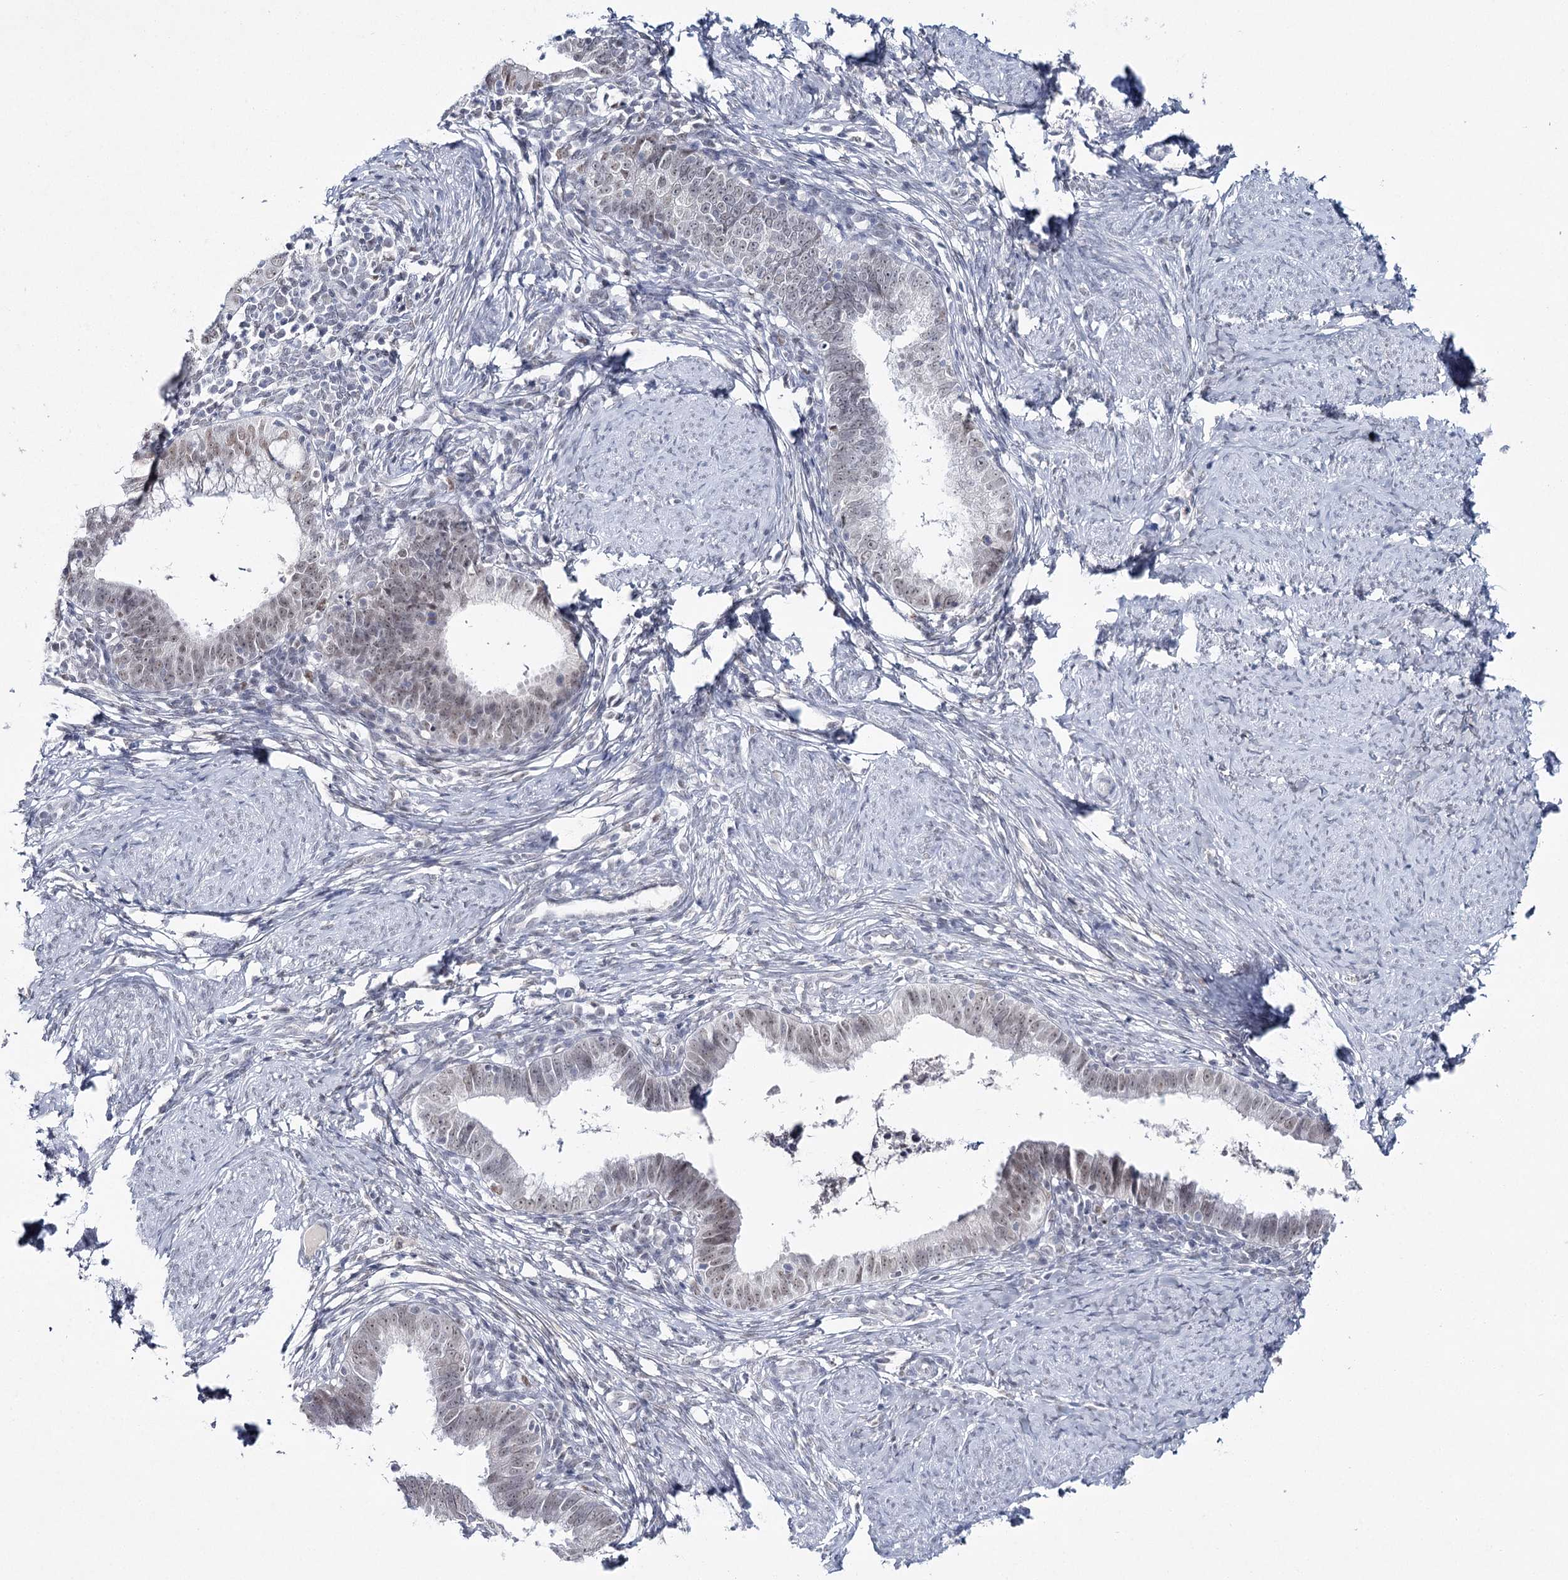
{"staining": {"intensity": "weak", "quantity": ">75%", "location": "nuclear"}, "tissue": "cervical cancer", "cell_type": "Tumor cells", "image_type": "cancer", "snomed": [{"axis": "morphology", "description": "Adenocarcinoma, NOS"}, {"axis": "topography", "description": "Cervix"}], "caption": "Cervical cancer stained with IHC demonstrates weak nuclear expression in approximately >75% of tumor cells. Immunohistochemistry (ihc) stains the protein of interest in brown and the nuclei are stained blue.", "gene": "ZC3H8", "patient": {"sex": "female", "age": 36}}